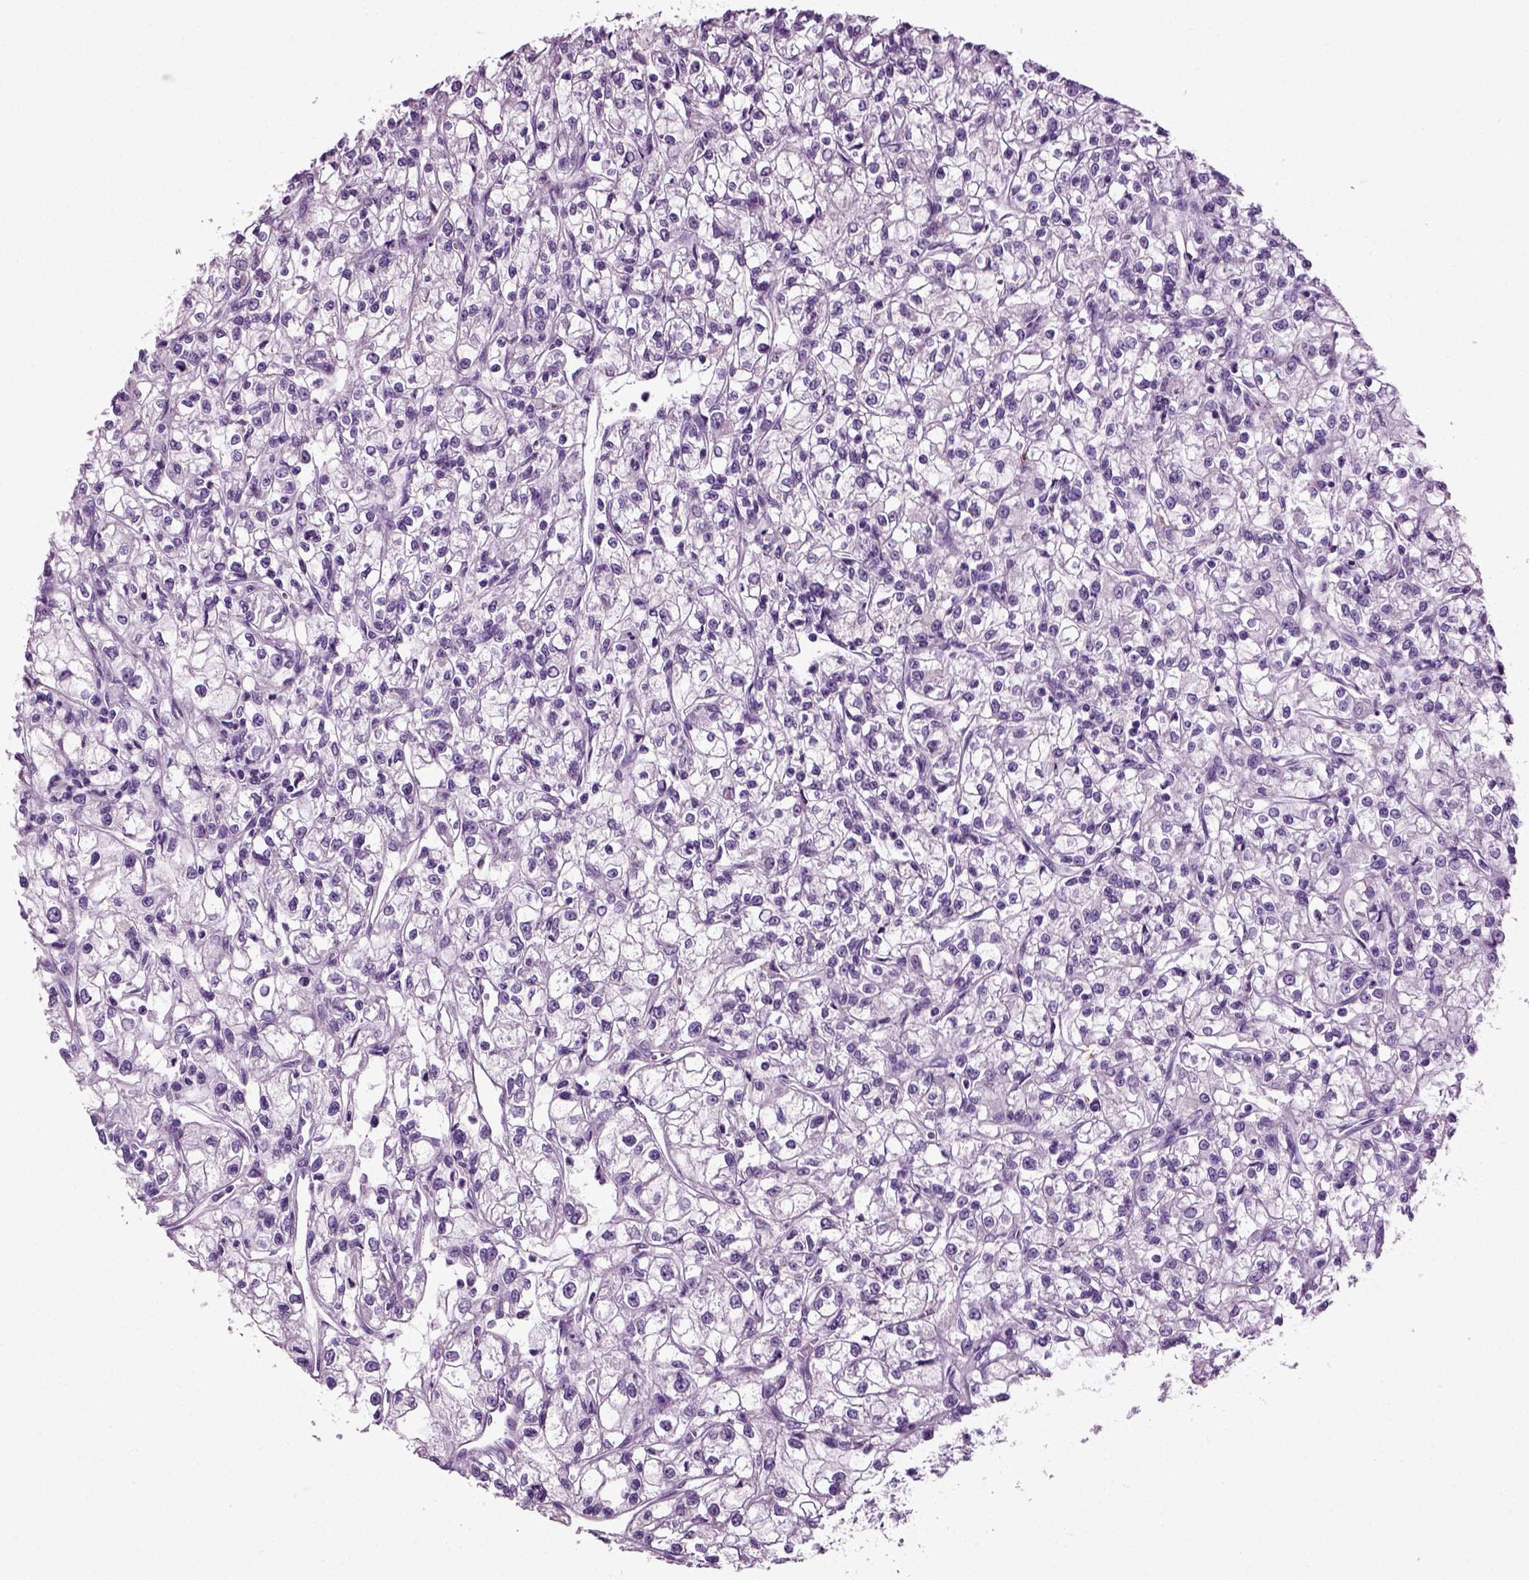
{"staining": {"intensity": "negative", "quantity": "none", "location": "none"}, "tissue": "renal cancer", "cell_type": "Tumor cells", "image_type": "cancer", "snomed": [{"axis": "morphology", "description": "Adenocarcinoma, NOS"}, {"axis": "topography", "description": "Kidney"}], "caption": "Tumor cells show no significant expression in renal adenocarcinoma.", "gene": "DNAH10", "patient": {"sex": "female", "age": 59}}